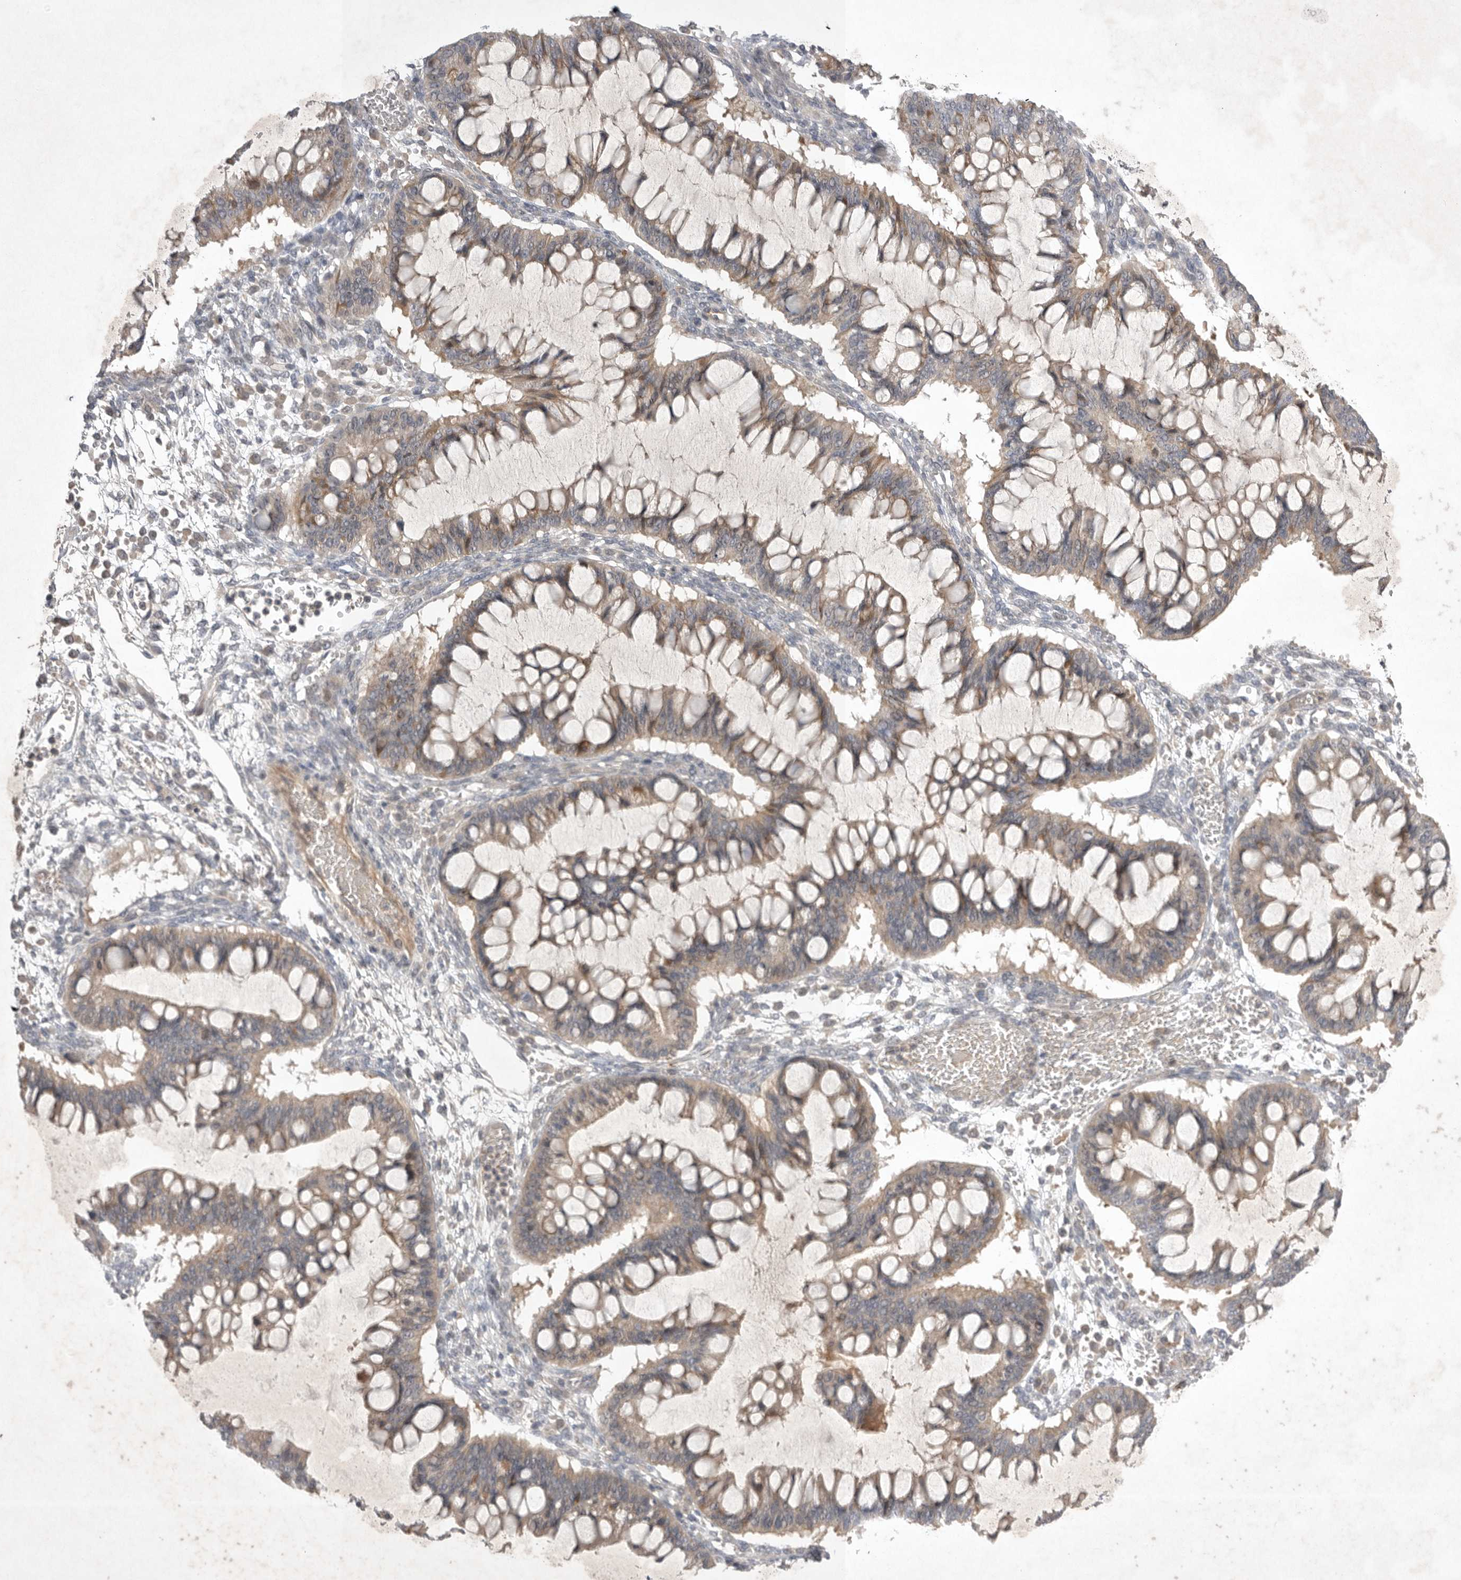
{"staining": {"intensity": "weak", "quantity": ">75%", "location": "cytoplasmic/membranous"}, "tissue": "ovarian cancer", "cell_type": "Tumor cells", "image_type": "cancer", "snomed": [{"axis": "morphology", "description": "Cystadenocarcinoma, mucinous, NOS"}, {"axis": "topography", "description": "Ovary"}], "caption": "This photomicrograph reveals immunohistochemistry (IHC) staining of ovarian mucinous cystadenocarcinoma, with low weak cytoplasmic/membranous expression in about >75% of tumor cells.", "gene": "NRCAM", "patient": {"sex": "female", "age": 73}}